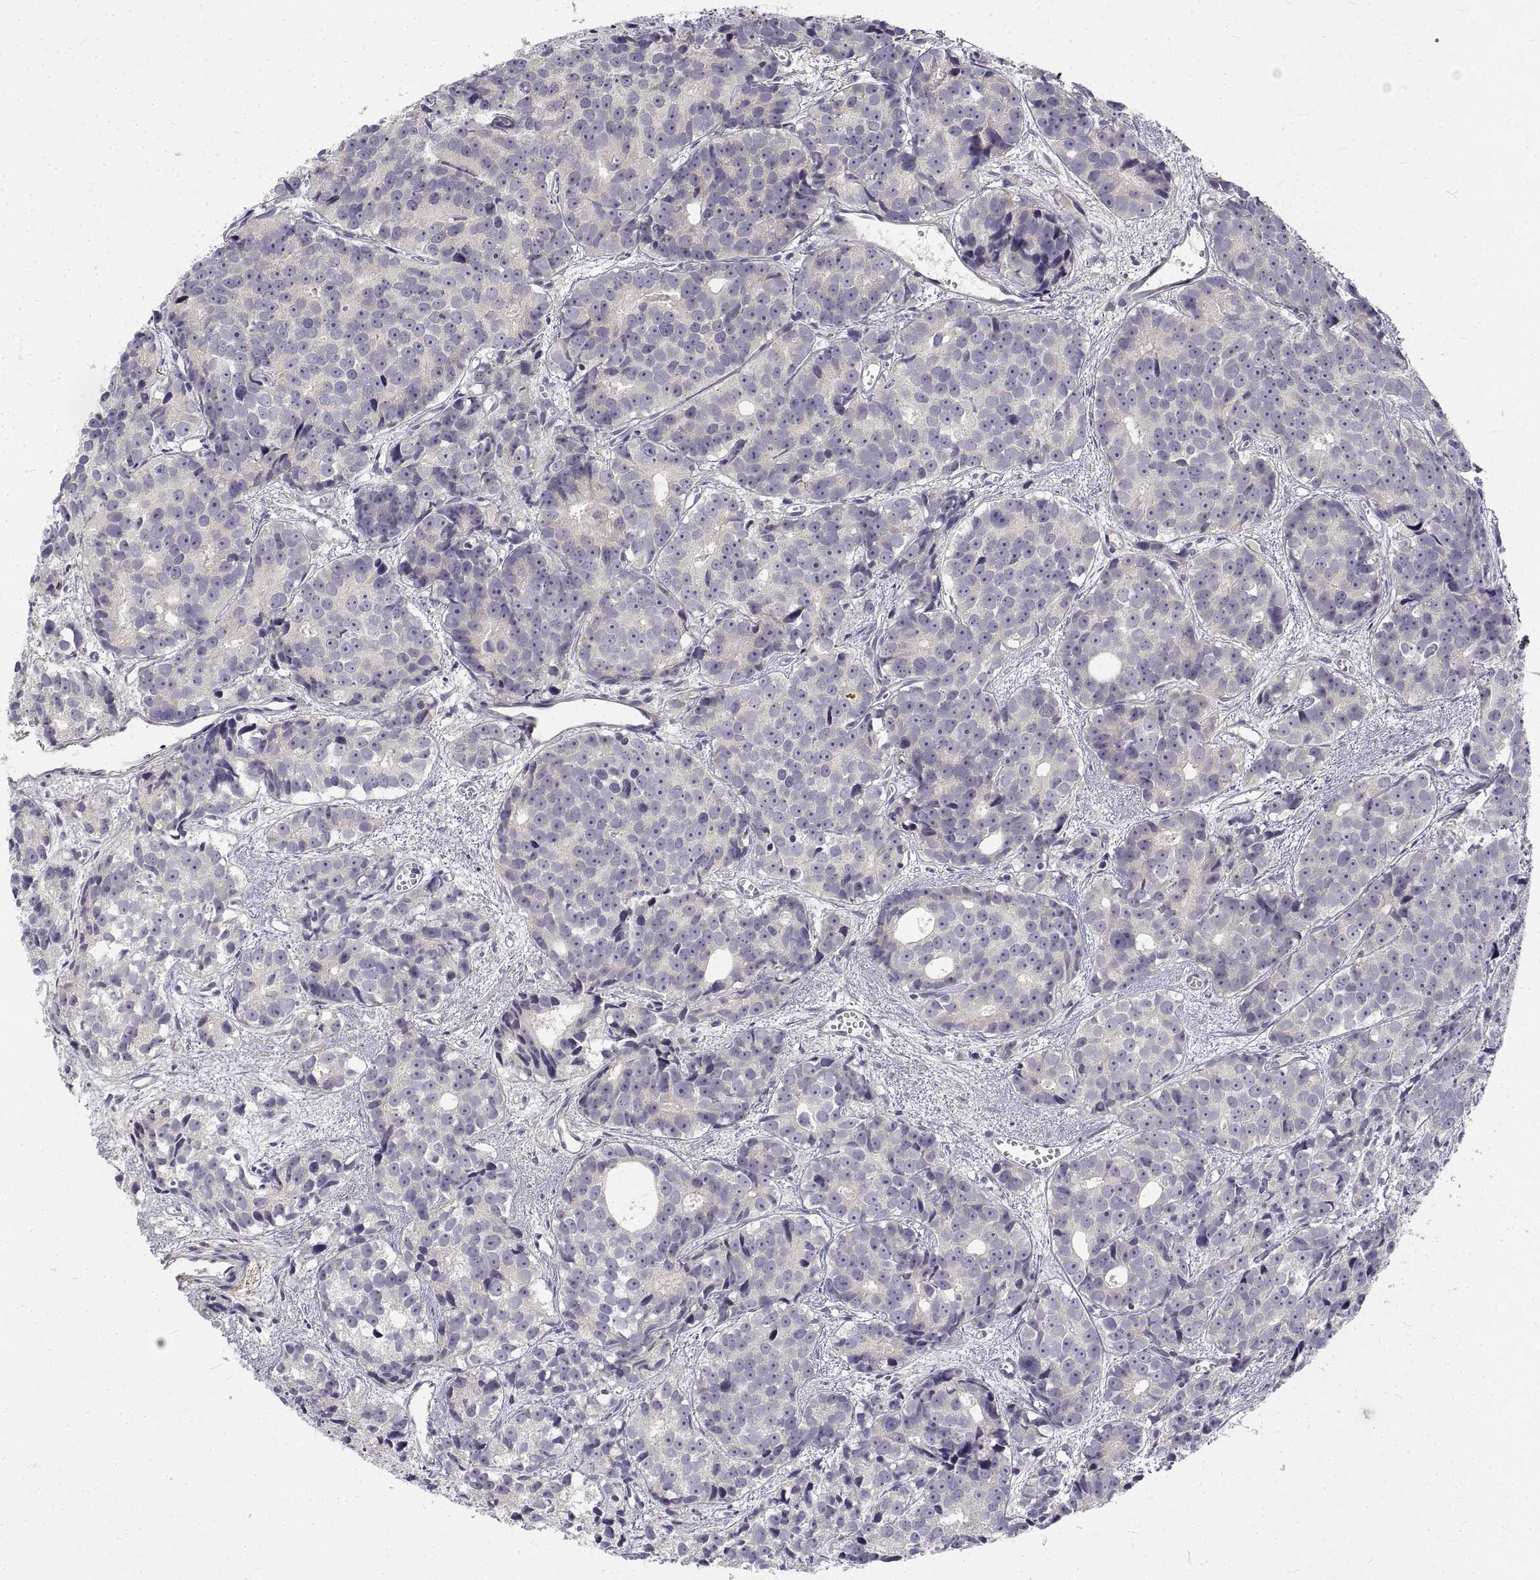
{"staining": {"intensity": "weak", "quantity": "25%-75%", "location": "cytoplasmic/membranous"}, "tissue": "prostate cancer", "cell_type": "Tumor cells", "image_type": "cancer", "snomed": [{"axis": "morphology", "description": "Adenocarcinoma, High grade"}, {"axis": "topography", "description": "Prostate"}], "caption": "The histopathology image exhibits immunohistochemical staining of prostate adenocarcinoma (high-grade). There is weak cytoplasmic/membranous staining is present in about 25%-75% of tumor cells.", "gene": "ANO2", "patient": {"sex": "male", "age": 77}}